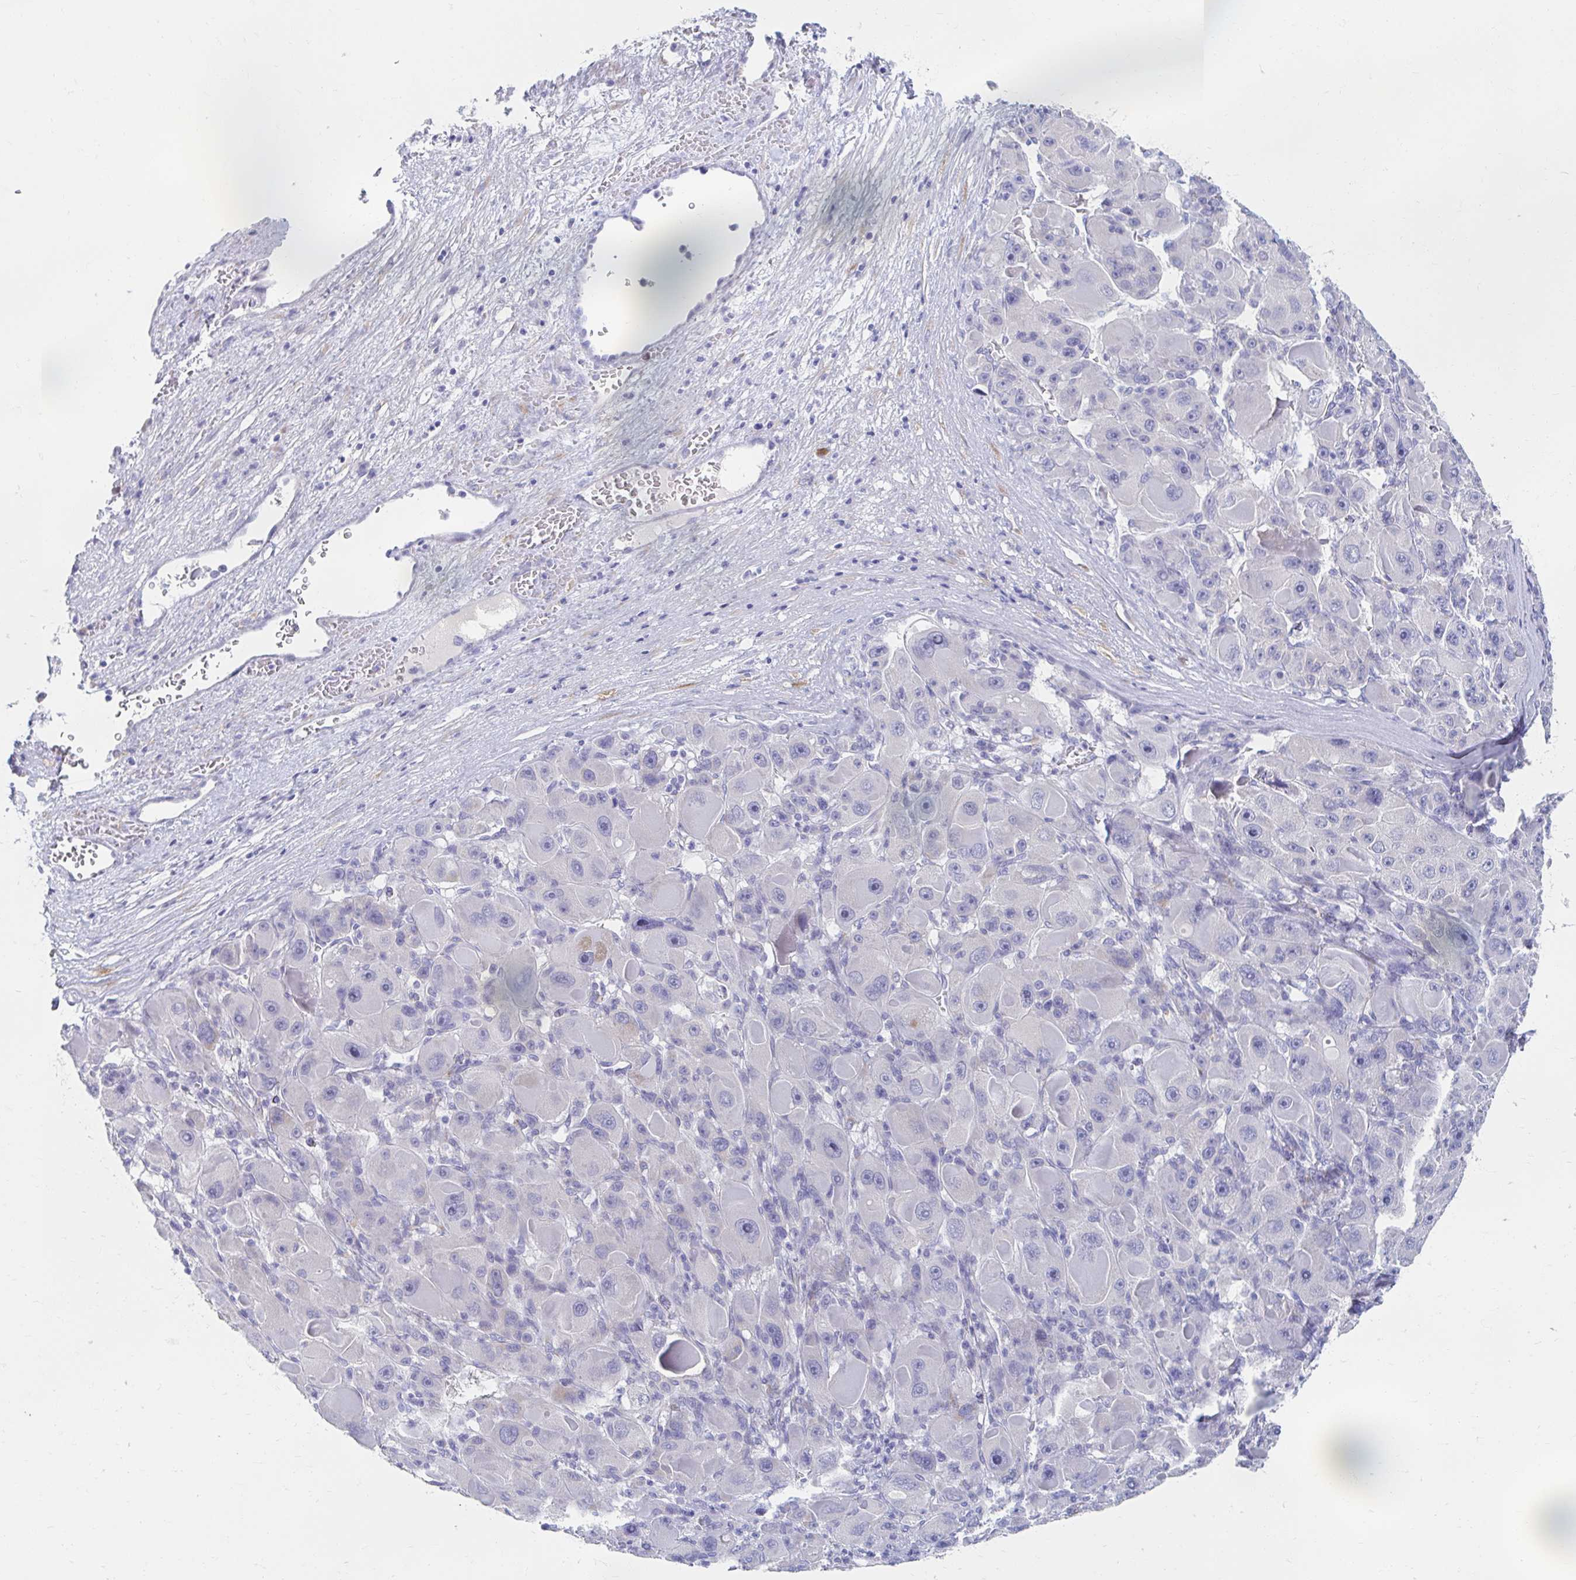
{"staining": {"intensity": "negative", "quantity": "none", "location": "none"}, "tissue": "liver cancer", "cell_type": "Tumor cells", "image_type": "cancer", "snomed": [{"axis": "morphology", "description": "Carcinoma, Hepatocellular, NOS"}, {"axis": "topography", "description": "Liver"}], "caption": "The IHC image has no significant staining in tumor cells of liver hepatocellular carcinoma tissue.", "gene": "MYLK2", "patient": {"sex": "male", "age": 76}}